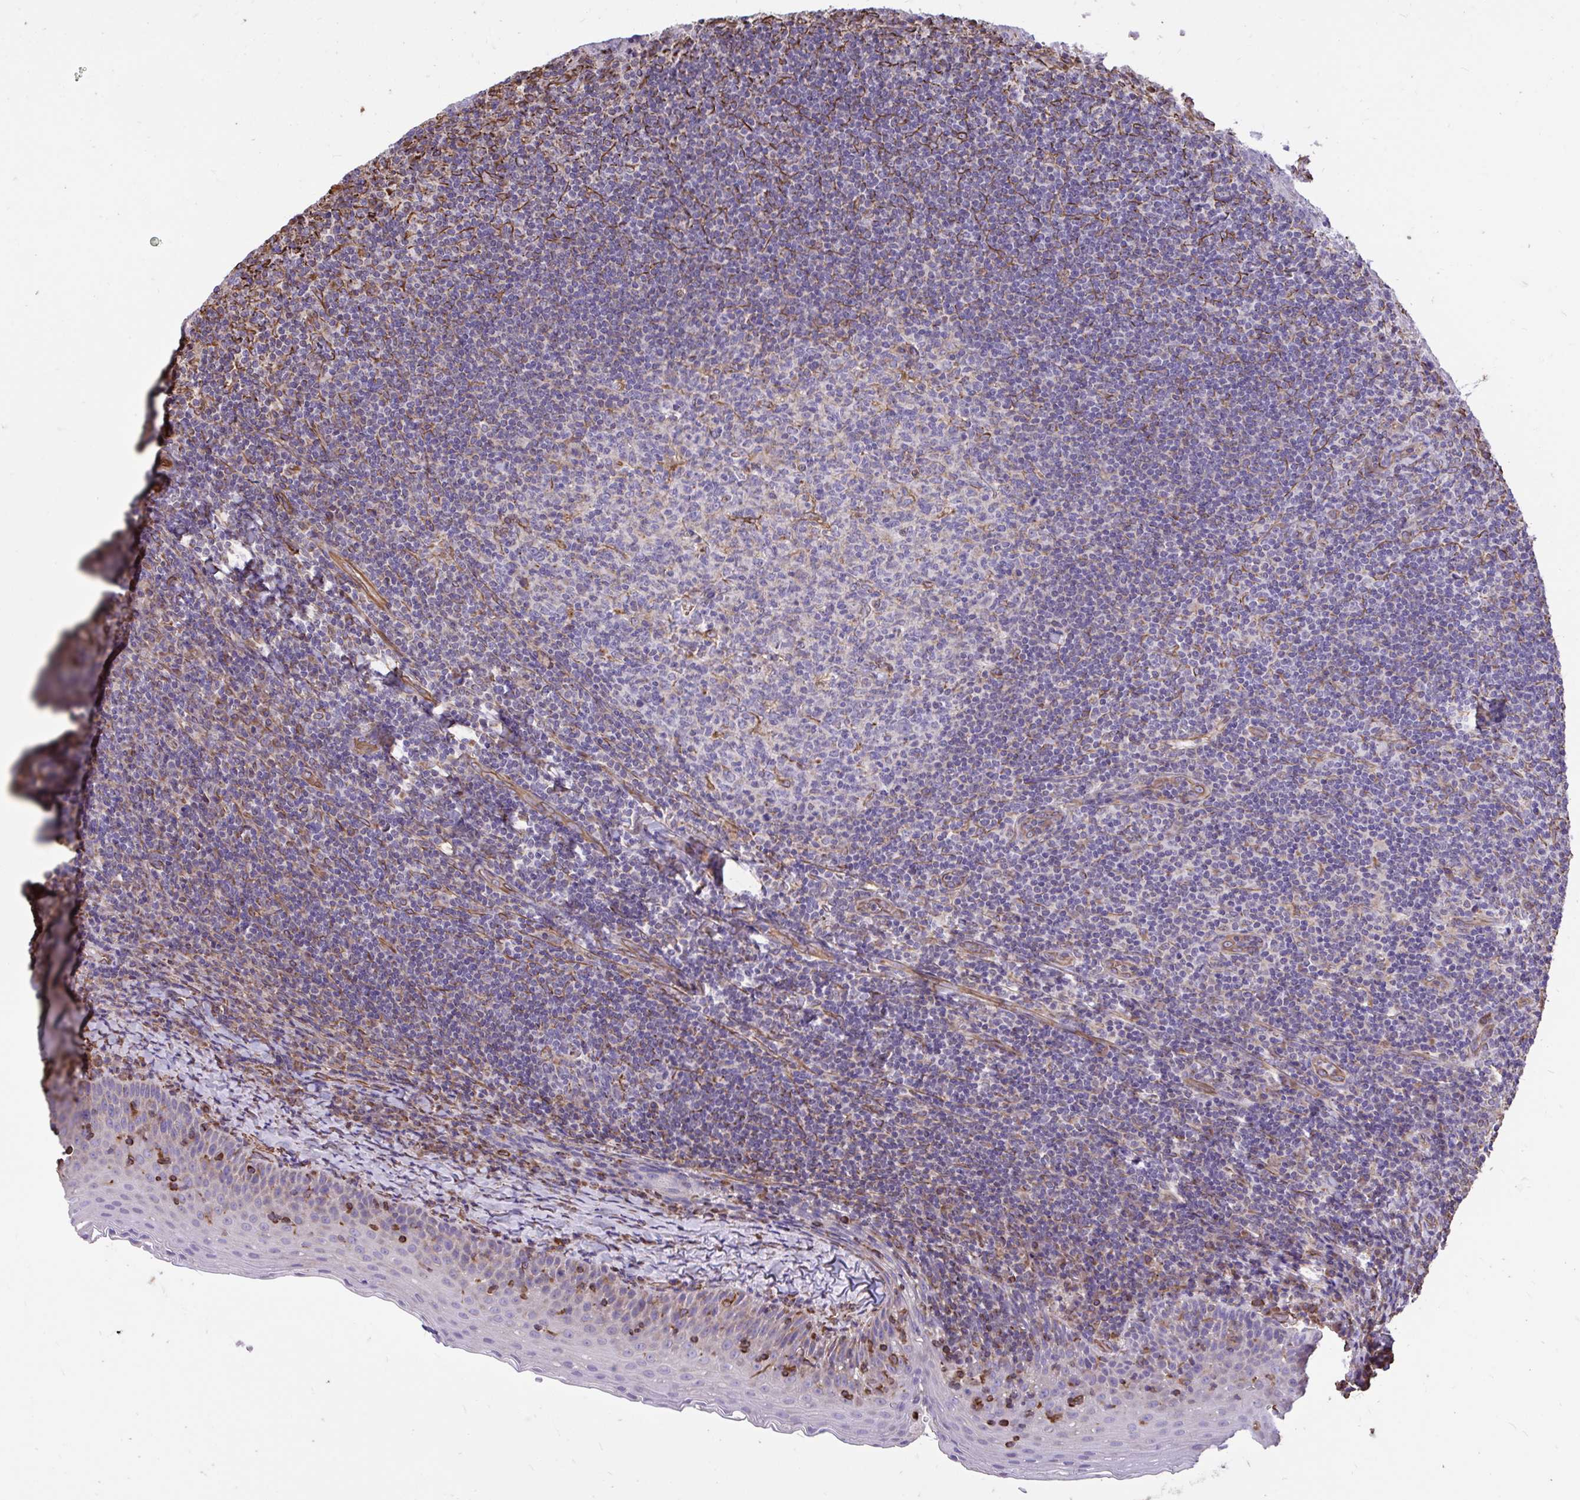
{"staining": {"intensity": "weak", "quantity": "<25%", "location": "cytoplasmic/membranous"}, "tissue": "tonsil", "cell_type": "Germinal center cells", "image_type": "normal", "snomed": [{"axis": "morphology", "description": "Normal tissue, NOS"}, {"axis": "topography", "description": "Tonsil"}], "caption": "Germinal center cells are negative for protein expression in benign human tonsil. Brightfield microscopy of immunohistochemistry stained with DAB (brown) and hematoxylin (blue), captured at high magnification.", "gene": "RNF103", "patient": {"sex": "female", "age": 10}}